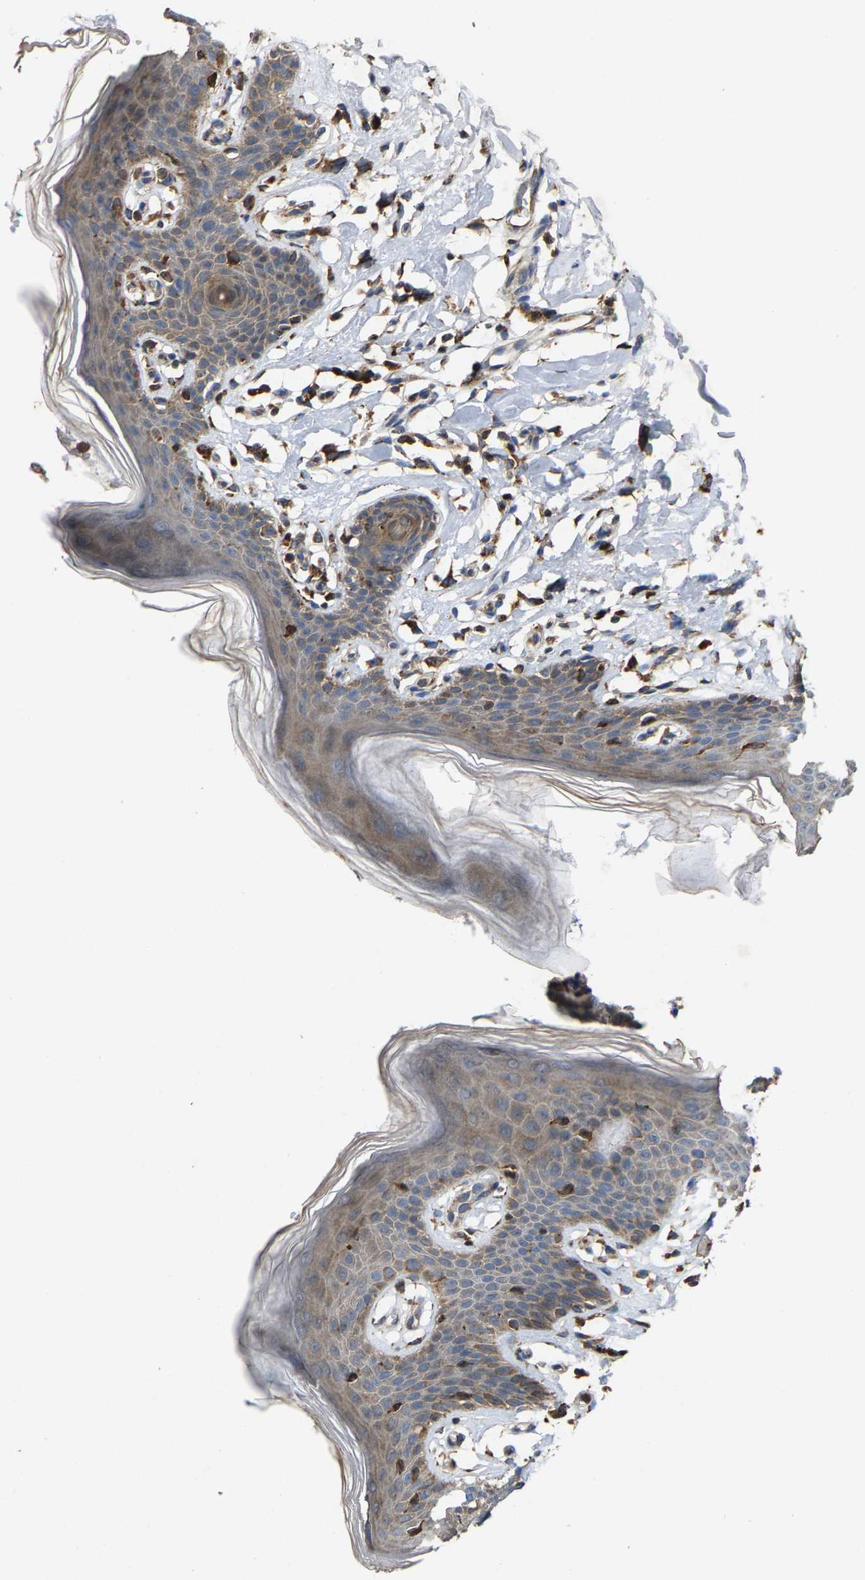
{"staining": {"intensity": "moderate", "quantity": "25%-75%", "location": "cytoplasmic/membranous"}, "tissue": "skin", "cell_type": "Epidermal cells", "image_type": "normal", "snomed": [{"axis": "morphology", "description": "Normal tissue, NOS"}, {"axis": "topography", "description": "Vulva"}], "caption": "Immunohistochemistry (IHC) image of normal human skin stained for a protein (brown), which demonstrates medium levels of moderate cytoplasmic/membranous staining in approximately 25%-75% of epidermal cells.", "gene": "FGD3", "patient": {"sex": "female", "age": 66}}